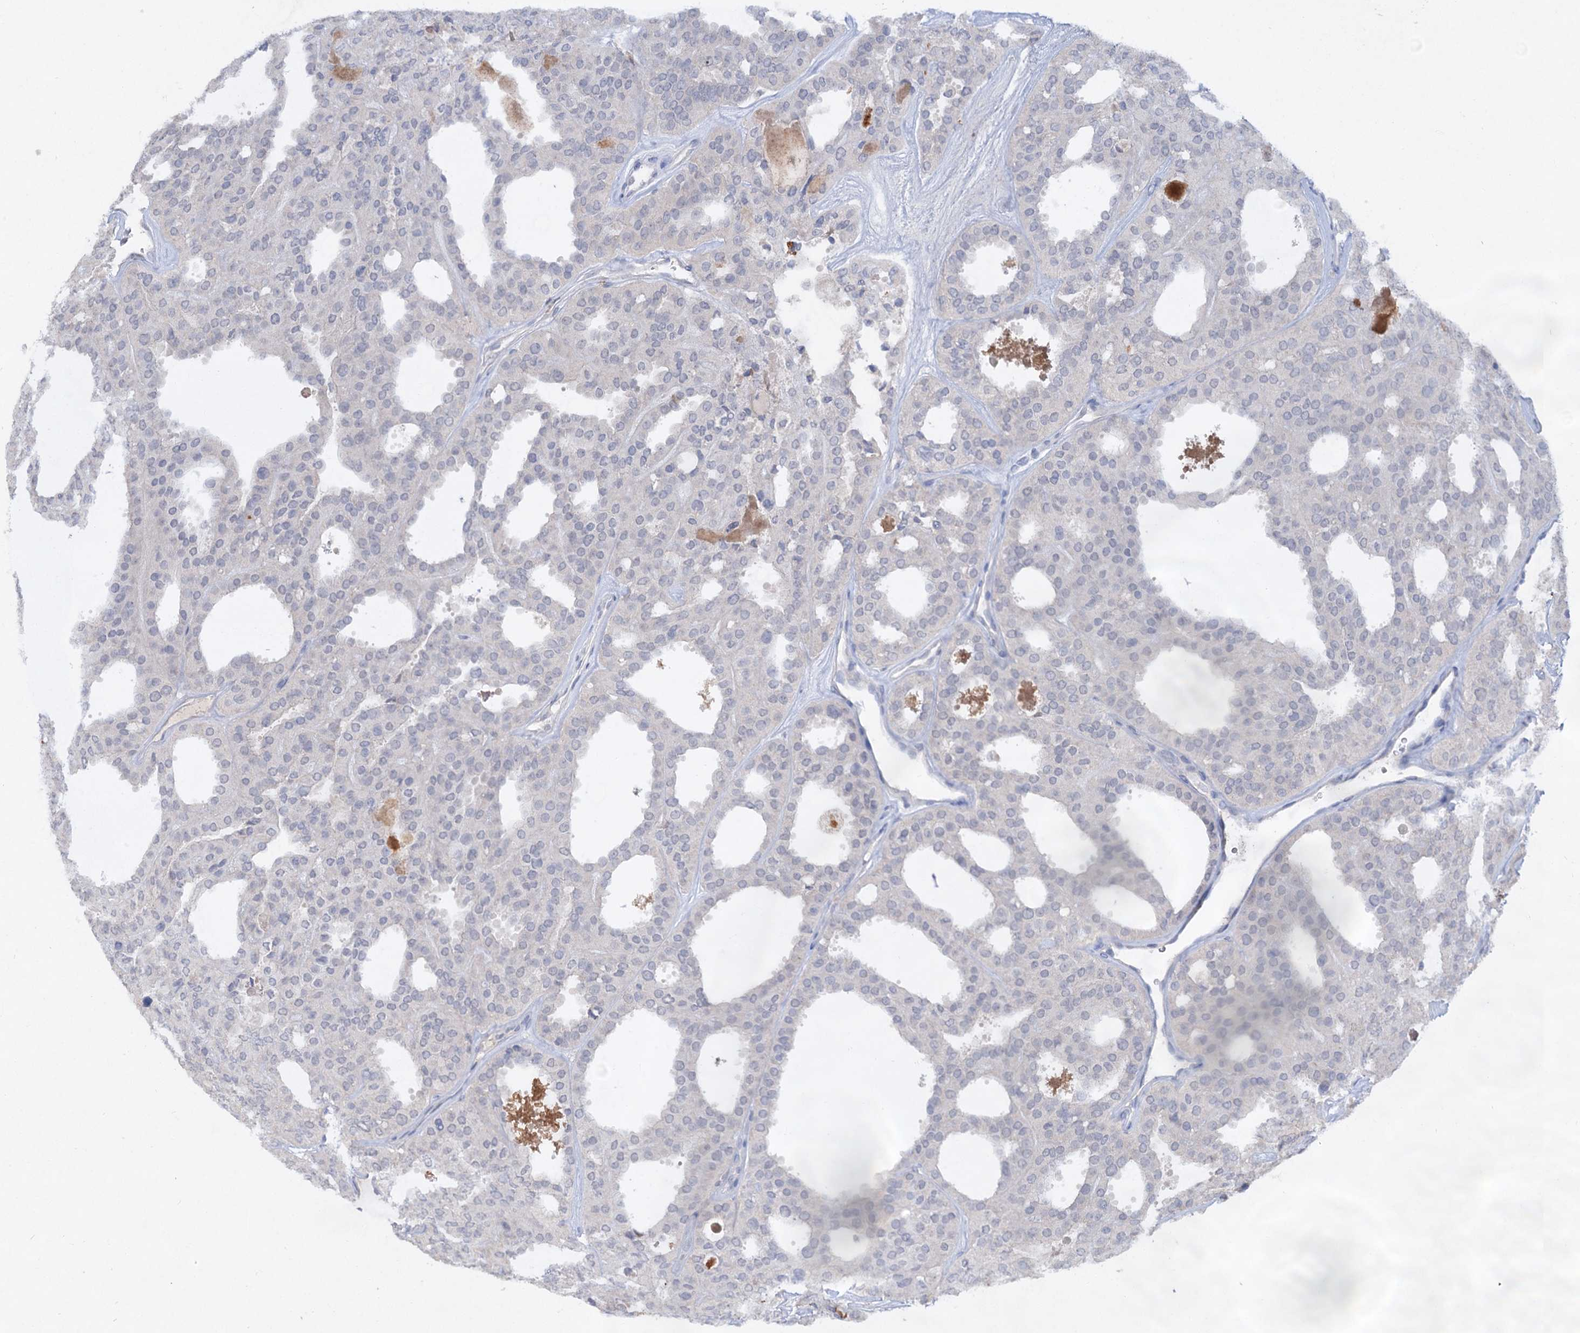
{"staining": {"intensity": "negative", "quantity": "none", "location": "none"}, "tissue": "thyroid cancer", "cell_type": "Tumor cells", "image_type": "cancer", "snomed": [{"axis": "morphology", "description": "Follicular adenoma carcinoma, NOS"}, {"axis": "topography", "description": "Thyroid gland"}], "caption": "An IHC image of thyroid cancer (follicular adenoma carcinoma) is shown. There is no staining in tumor cells of thyroid cancer (follicular adenoma carcinoma).", "gene": "ATP4A", "patient": {"sex": "male", "age": 75}}